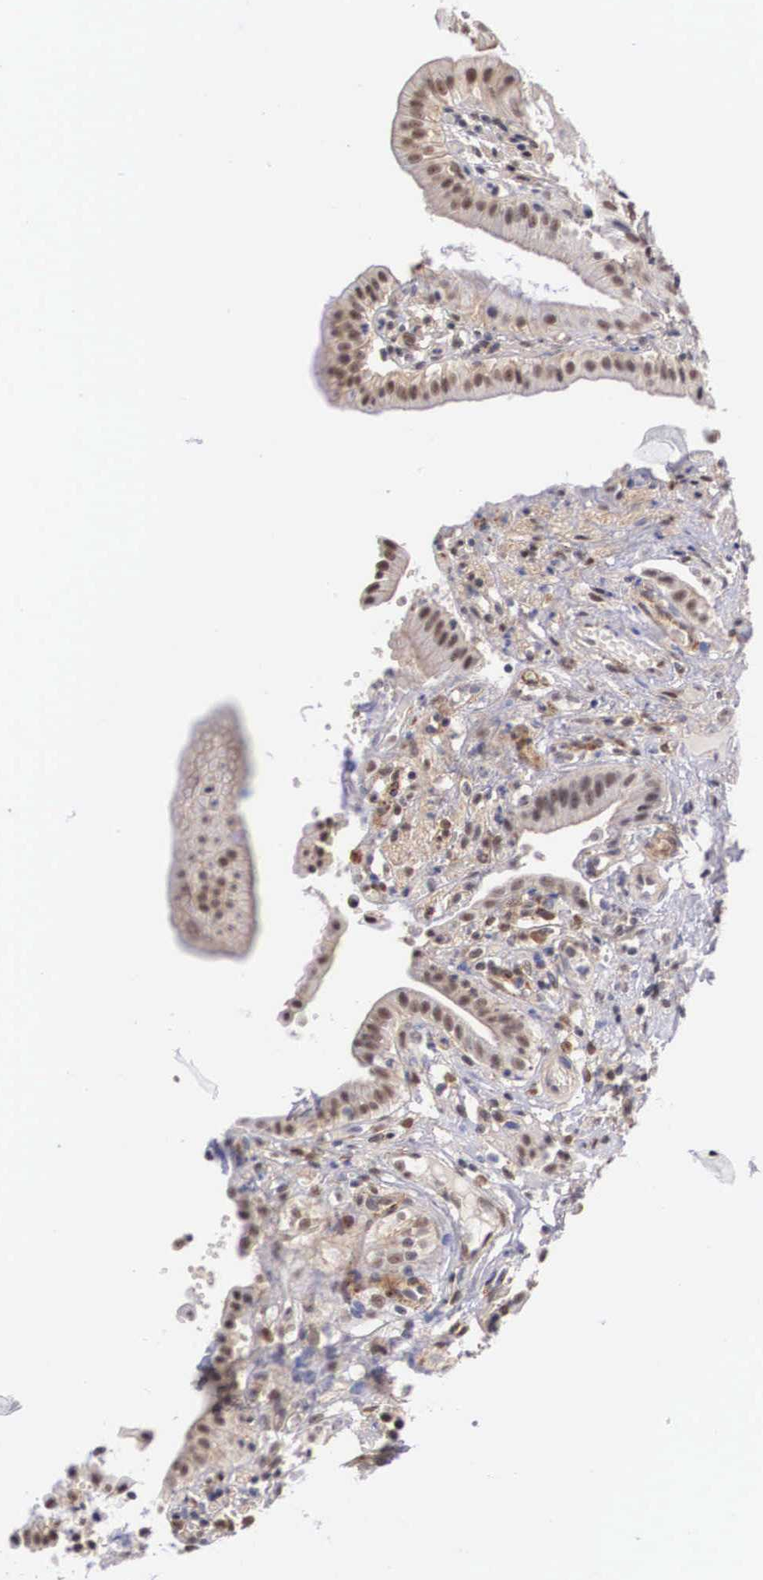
{"staining": {"intensity": "weak", "quantity": ">75%", "location": "cytoplasmic/membranous"}, "tissue": "gallbladder", "cell_type": "Glandular cells", "image_type": "normal", "snomed": [{"axis": "morphology", "description": "Normal tissue, NOS"}, {"axis": "topography", "description": "Gallbladder"}], "caption": "Protein expression analysis of normal gallbladder displays weak cytoplasmic/membranous positivity in about >75% of glandular cells. The staining is performed using DAB (3,3'-diaminobenzidine) brown chromogen to label protein expression. The nuclei are counter-stained blue using hematoxylin.", "gene": "NR4A2", "patient": {"sex": "male", "age": 28}}